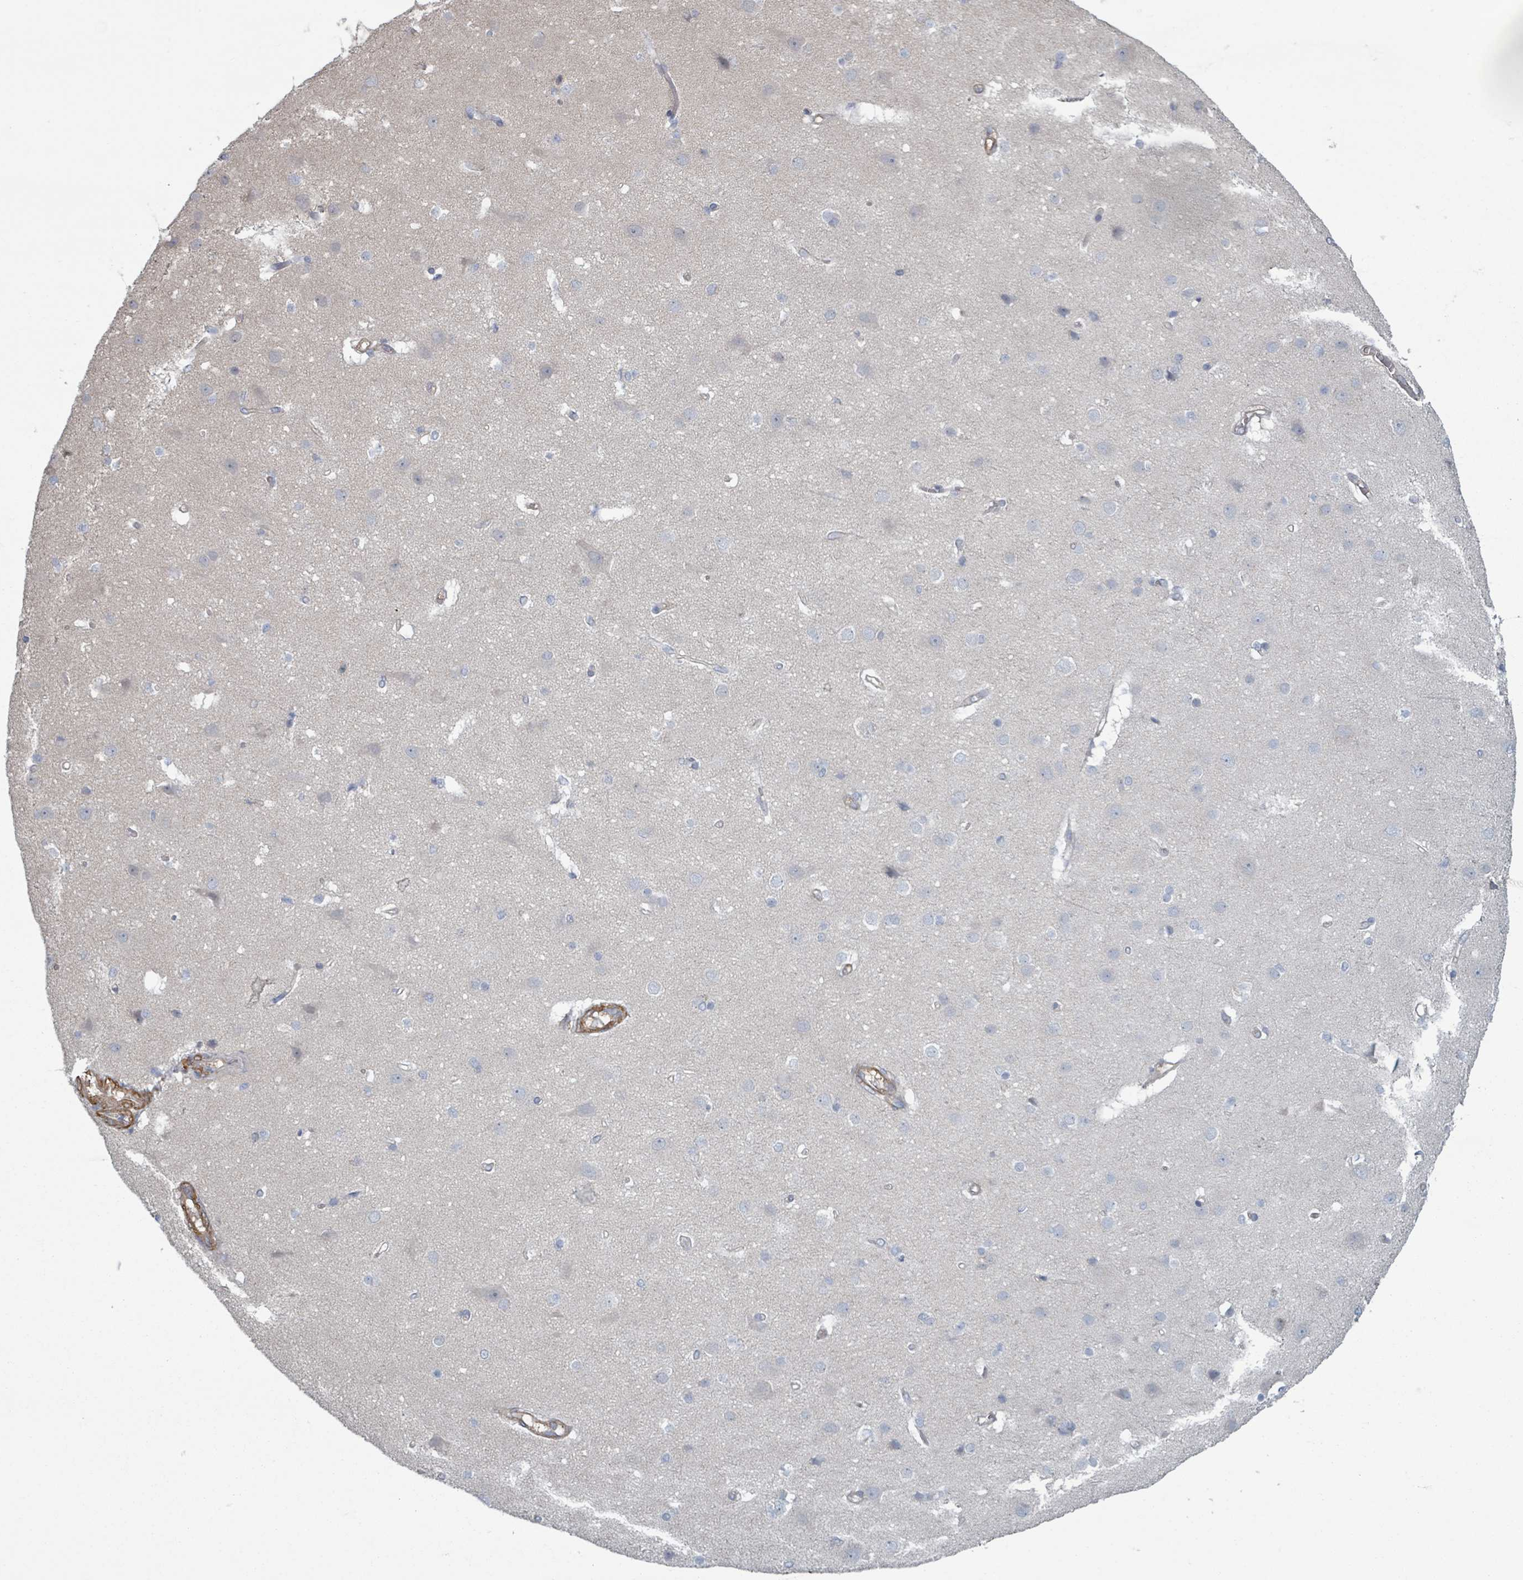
{"staining": {"intensity": "negative", "quantity": "none", "location": "none"}, "tissue": "cerebral cortex", "cell_type": "Endothelial cells", "image_type": "normal", "snomed": [{"axis": "morphology", "description": "Normal tissue, NOS"}, {"axis": "topography", "description": "Cerebral cortex"}], "caption": "High magnification brightfield microscopy of benign cerebral cortex stained with DAB (brown) and counterstained with hematoxylin (blue): endothelial cells show no significant staining. The staining is performed using DAB (3,3'-diaminobenzidine) brown chromogen with nuclei counter-stained in using hematoxylin.", "gene": "ADCK1", "patient": {"sex": "male", "age": 37}}